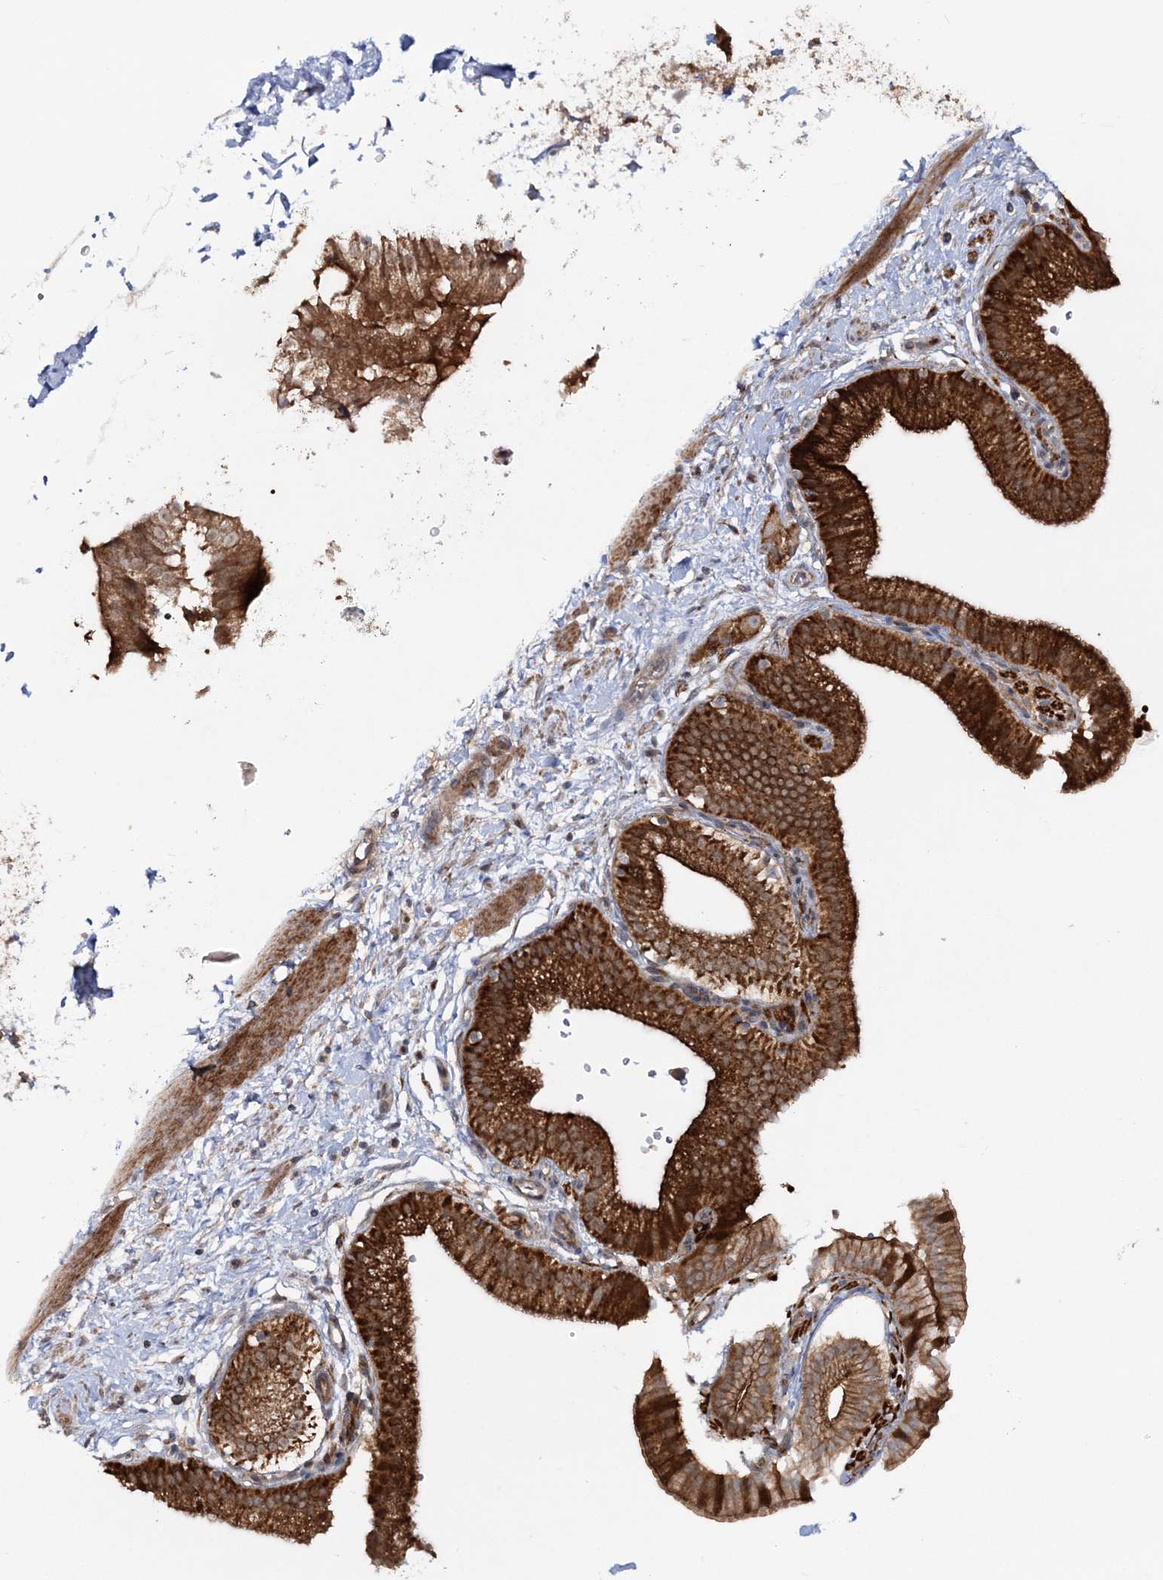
{"staining": {"intensity": "strong", "quantity": ">75%", "location": "cytoplasmic/membranous"}, "tissue": "gallbladder", "cell_type": "Glandular cells", "image_type": "normal", "snomed": [{"axis": "morphology", "description": "Normal tissue, NOS"}, {"axis": "topography", "description": "Gallbladder"}], "caption": "Gallbladder stained with DAB (3,3'-diaminobenzidine) immunohistochemistry exhibits high levels of strong cytoplasmic/membranous expression in about >75% of glandular cells.", "gene": "MOCS2", "patient": {"sex": "male", "age": 55}}